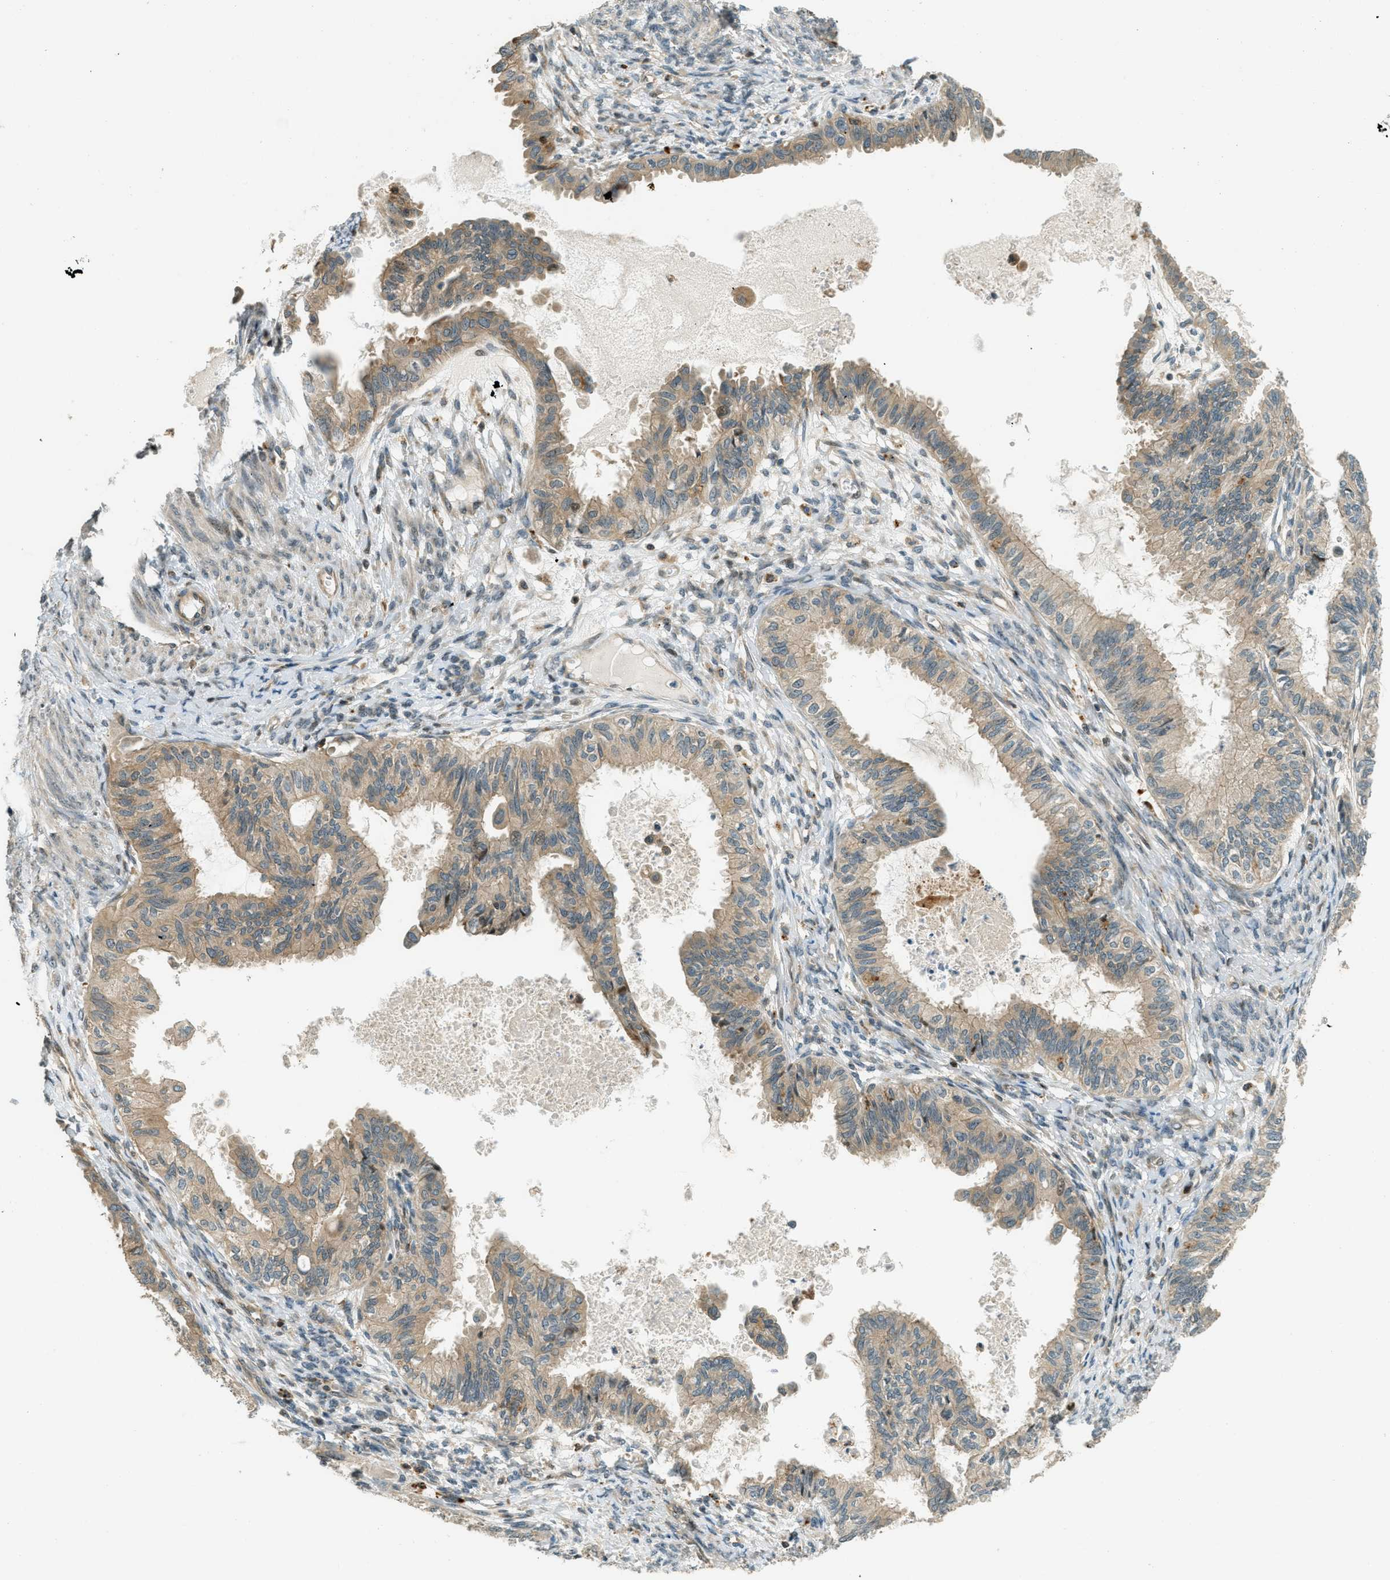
{"staining": {"intensity": "weak", "quantity": ">75%", "location": "cytoplasmic/membranous"}, "tissue": "cervical cancer", "cell_type": "Tumor cells", "image_type": "cancer", "snomed": [{"axis": "morphology", "description": "Normal tissue, NOS"}, {"axis": "morphology", "description": "Adenocarcinoma, NOS"}, {"axis": "topography", "description": "Cervix"}, {"axis": "topography", "description": "Endometrium"}], "caption": "Immunohistochemical staining of cervical cancer reveals weak cytoplasmic/membranous protein staining in approximately >75% of tumor cells. (DAB (3,3'-diaminobenzidine) IHC, brown staining for protein, blue staining for nuclei).", "gene": "PTPN23", "patient": {"sex": "female", "age": 86}}